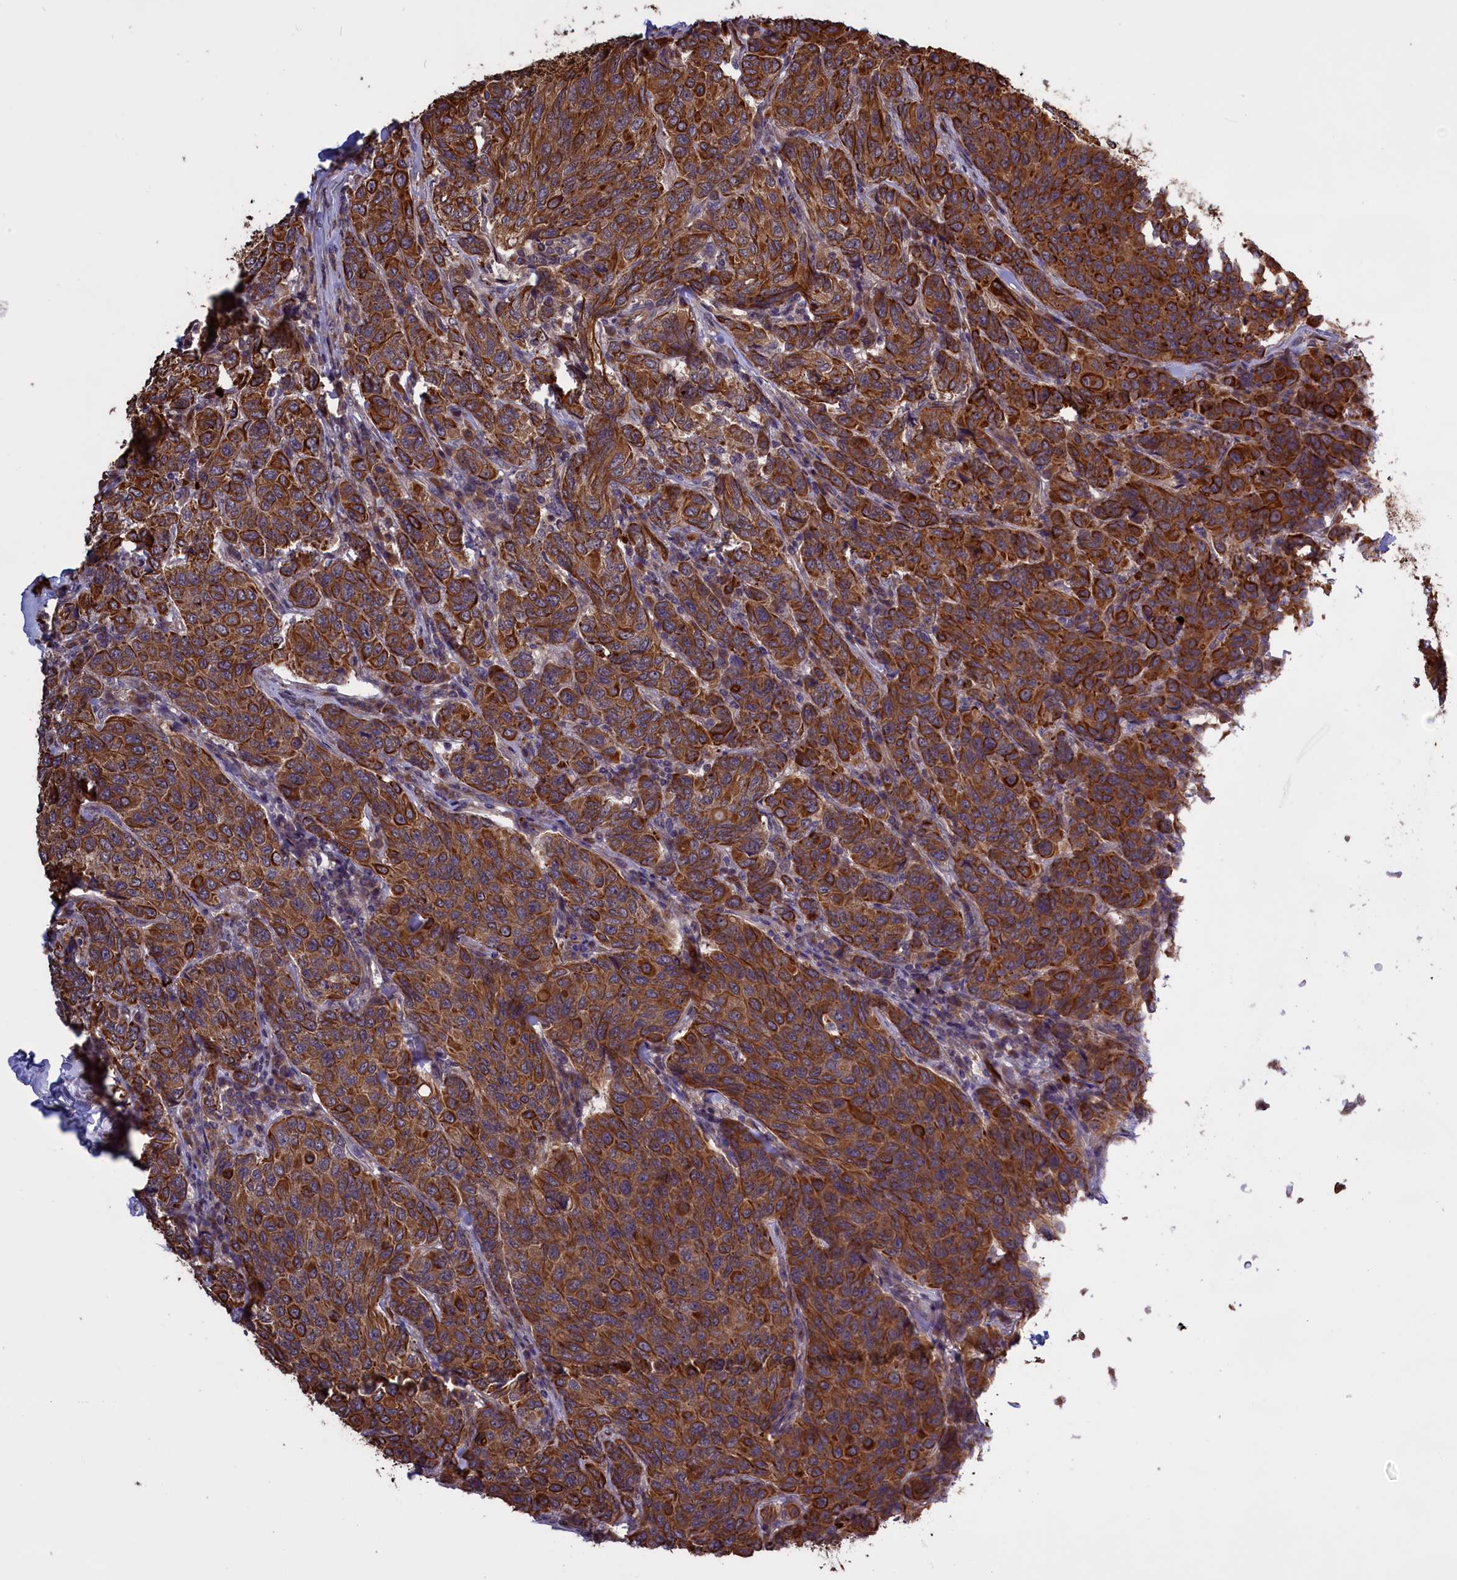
{"staining": {"intensity": "strong", "quantity": ">75%", "location": "cytoplasmic/membranous"}, "tissue": "breast cancer", "cell_type": "Tumor cells", "image_type": "cancer", "snomed": [{"axis": "morphology", "description": "Duct carcinoma"}, {"axis": "topography", "description": "Breast"}], "caption": "Brown immunohistochemical staining in breast cancer shows strong cytoplasmic/membranous positivity in about >75% of tumor cells.", "gene": "DENND1B", "patient": {"sex": "female", "age": 55}}